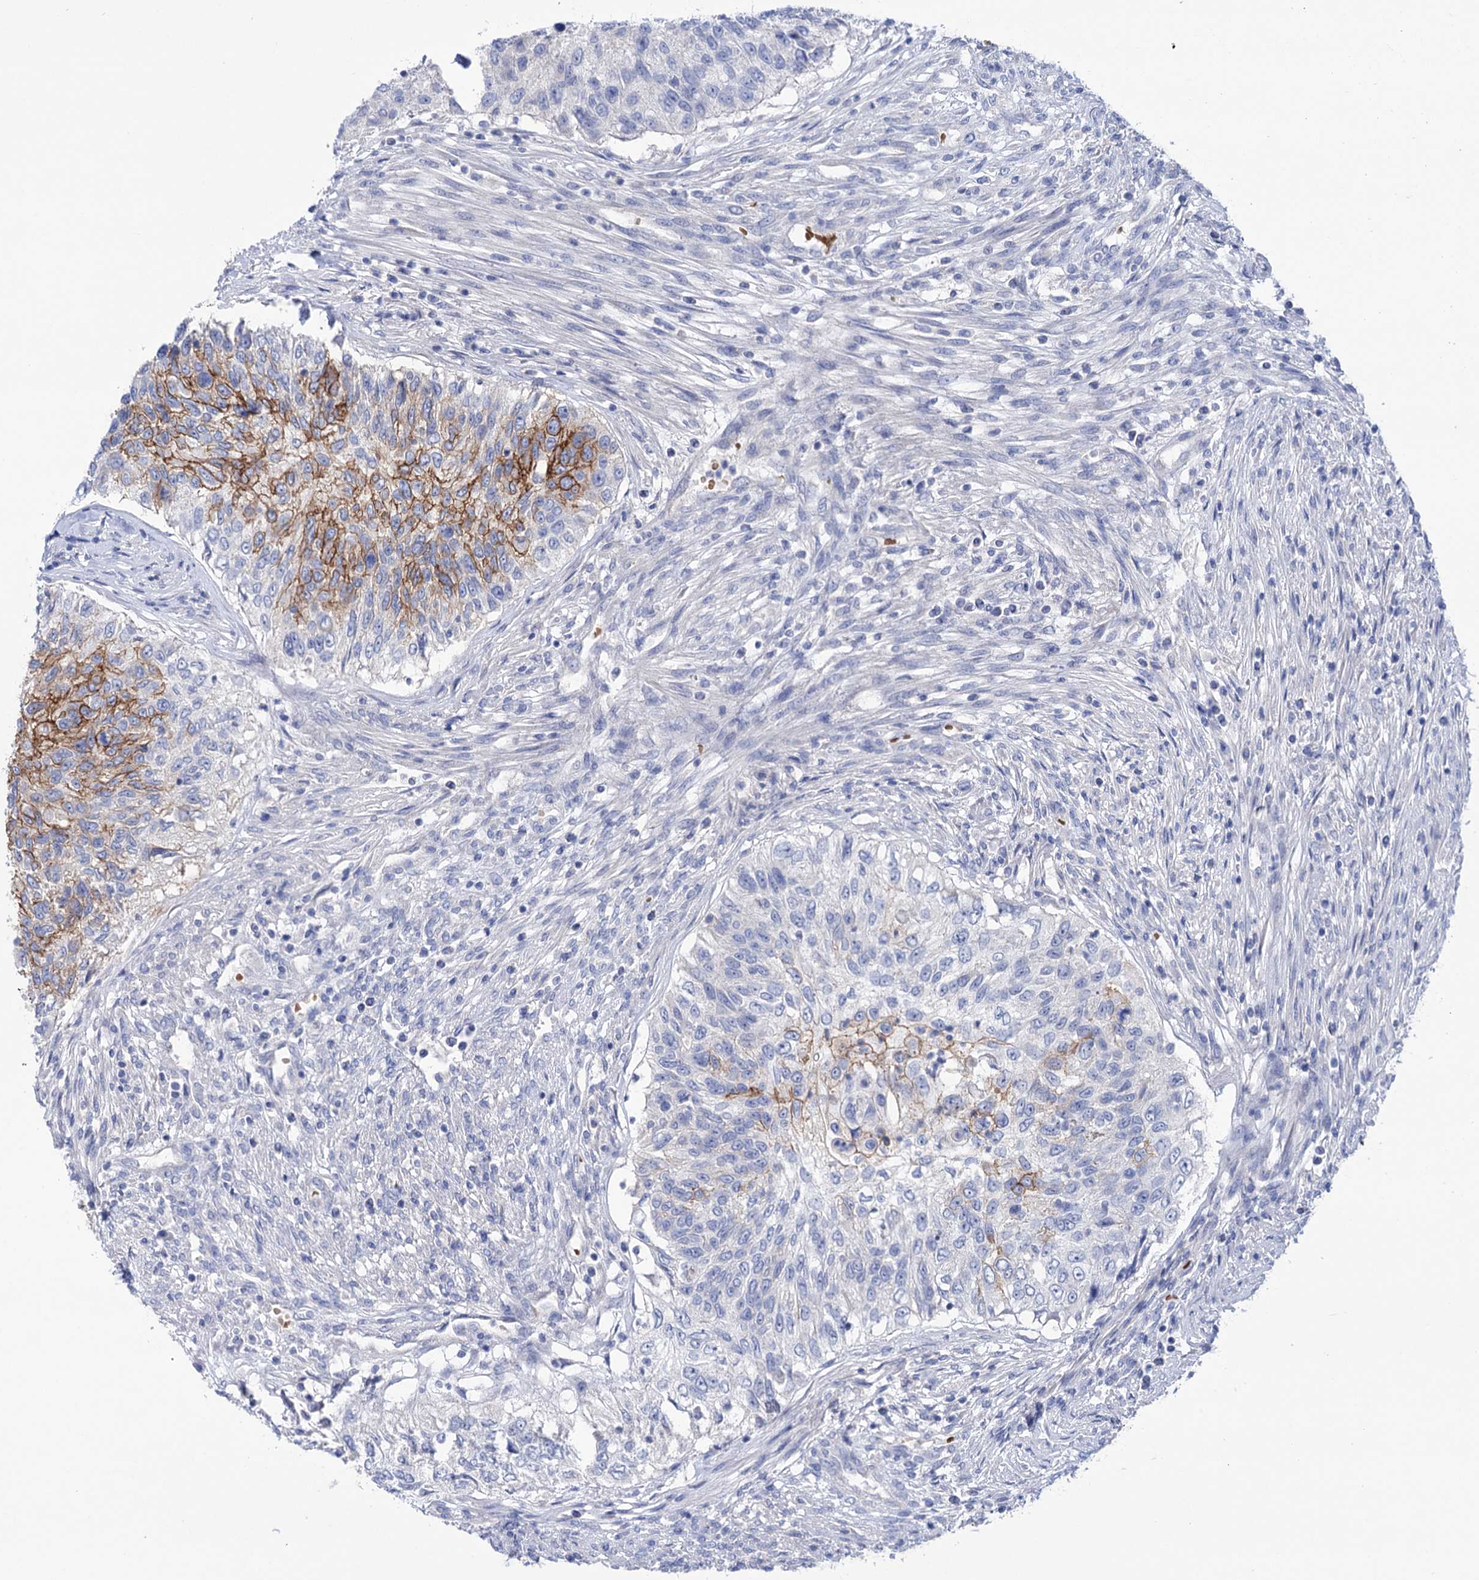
{"staining": {"intensity": "moderate", "quantity": "25%-75%", "location": "cytoplasmic/membranous"}, "tissue": "urothelial cancer", "cell_type": "Tumor cells", "image_type": "cancer", "snomed": [{"axis": "morphology", "description": "Urothelial carcinoma, High grade"}, {"axis": "topography", "description": "Urinary bladder"}], "caption": "Urothelial carcinoma (high-grade) was stained to show a protein in brown. There is medium levels of moderate cytoplasmic/membranous expression in approximately 25%-75% of tumor cells.", "gene": "YARS2", "patient": {"sex": "female", "age": 60}}